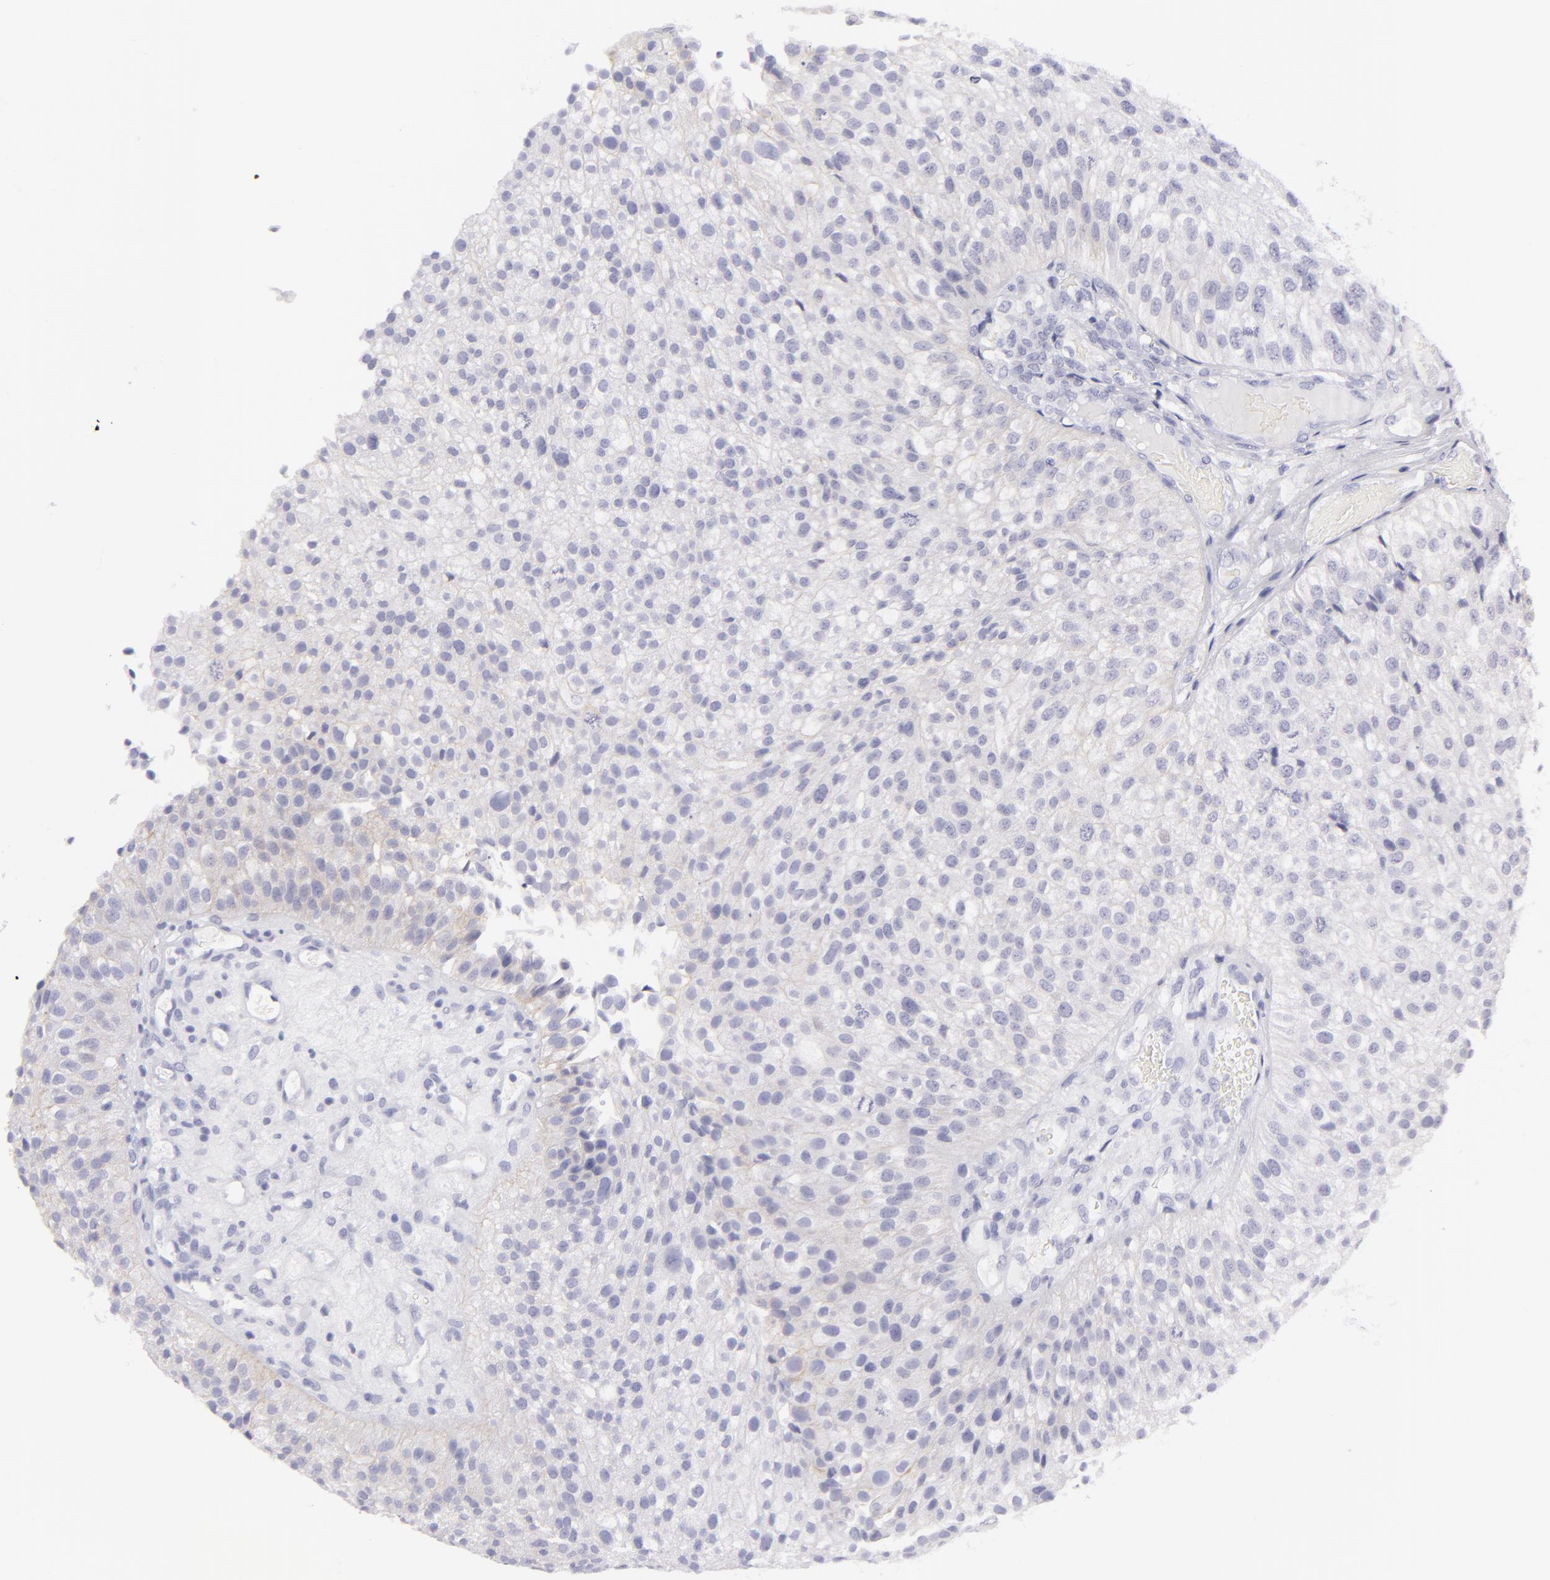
{"staining": {"intensity": "negative", "quantity": "none", "location": "none"}, "tissue": "urothelial cancer", "cell_type": "Tumor cells", "image_type": "cancer", "snomed": [{"axis": "morphology", "description": "Urothelial carcinoma, Low grade"}, {"axis": "topography", "description": "Urinary bladder"}], "caption": "This is a histopathology image of immunohistochemistry staining of urothelial carcinoma (low-grade), which shows no positivity in tumor cells.", "gene": "DLG4", "patient": {"sex": "female", "age": 89}}